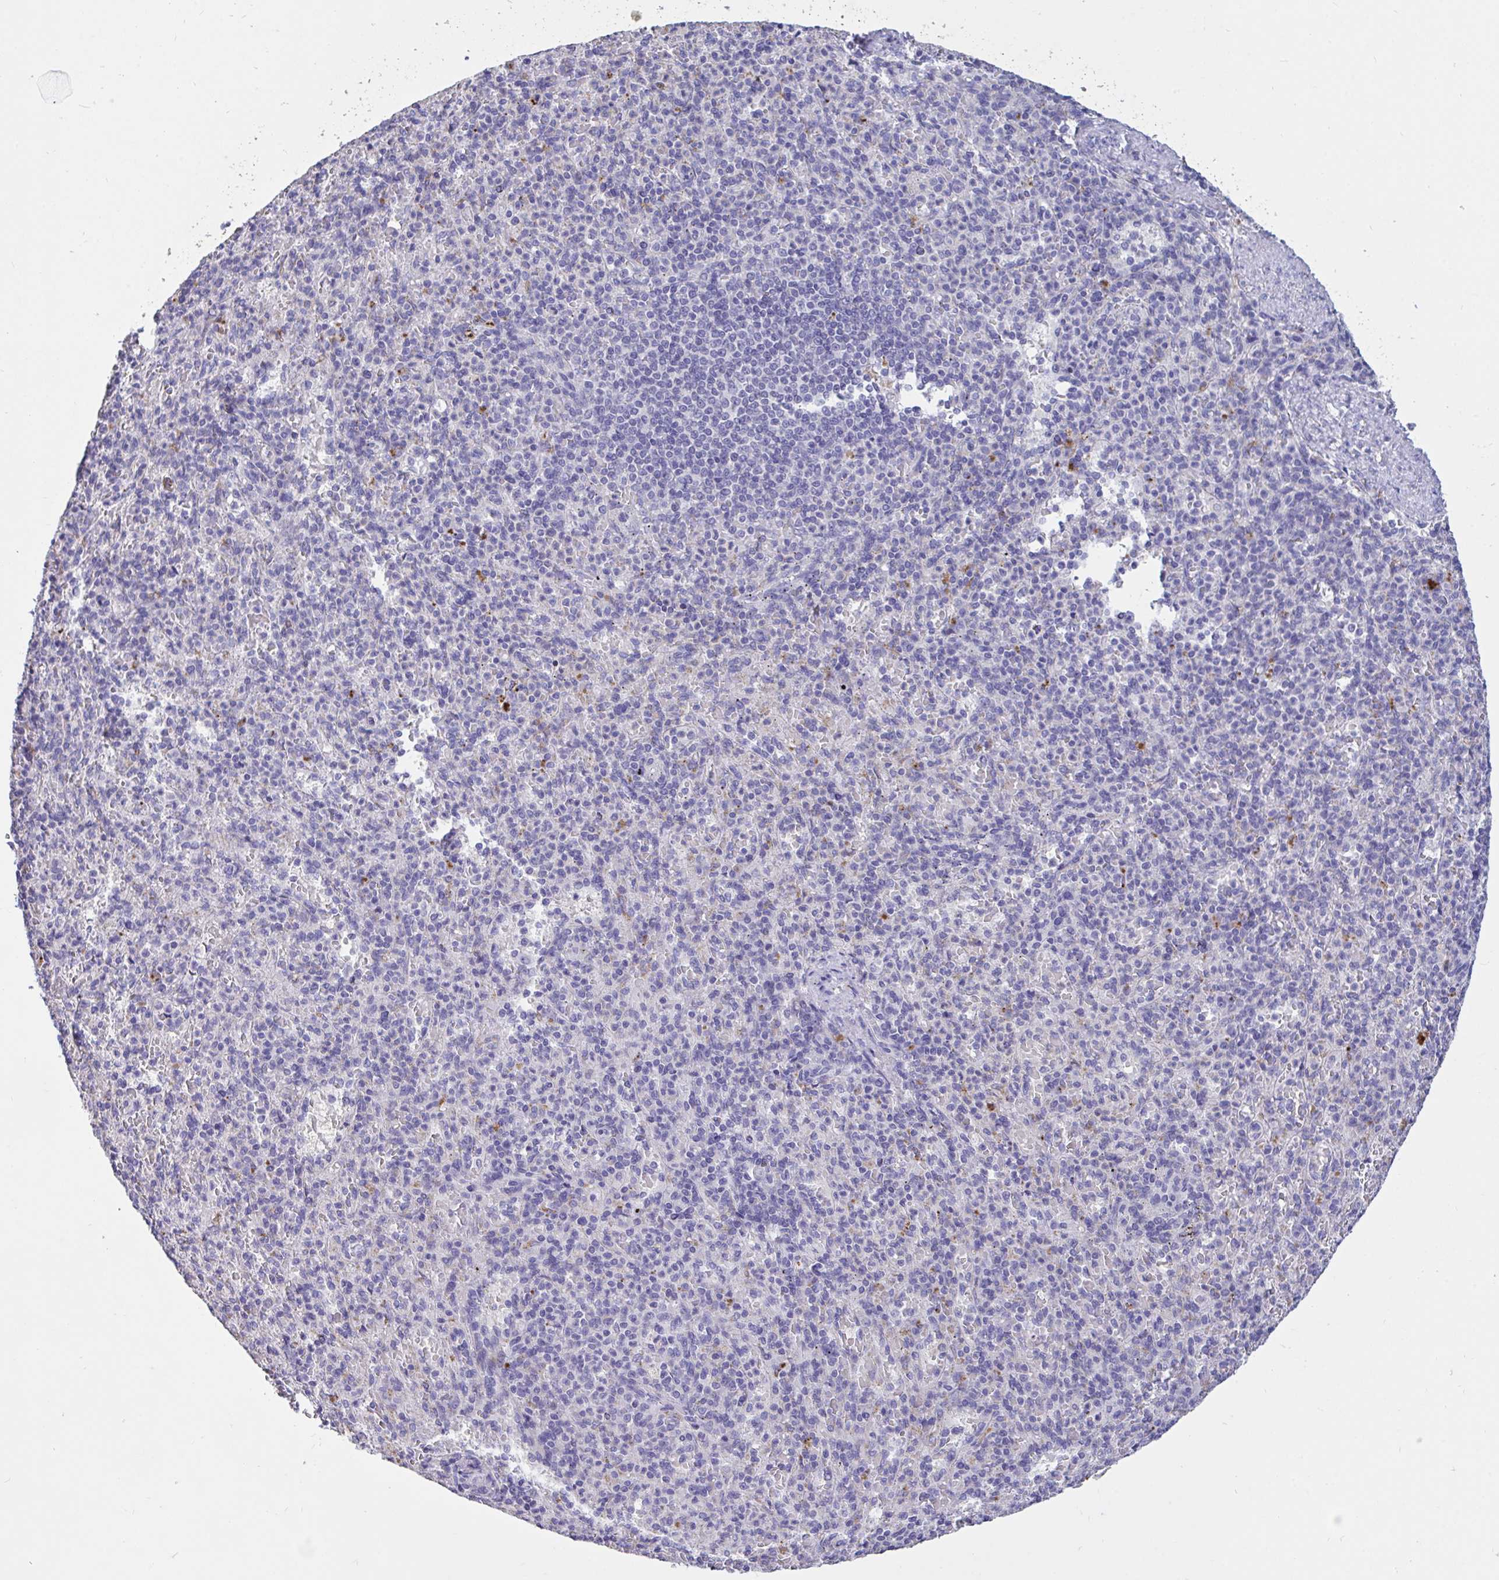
{"staining": {"intensity": "negative", "quantity": "none", "location": "none"}, "tissue": "spleen", "cell_type": "Cells in red pulp", "image_type": "normal", "snomed": [{"axis": "morphology", "description": "Normal tissue, NOS"}, {"axis": "topography", "description": "Spleen"}], "caption": "Image shows no protein positivity in cells in red pulp of benign spleen. The staining was performed using DAB (3,3'-diaminobenzidine) to visualize the protein expression in brown, while the nuclei were stained in blue with hematoxylin (Magnification: 20x).", "gene": "DDX39A", "patient": {"sex": "female", "age": 74}}